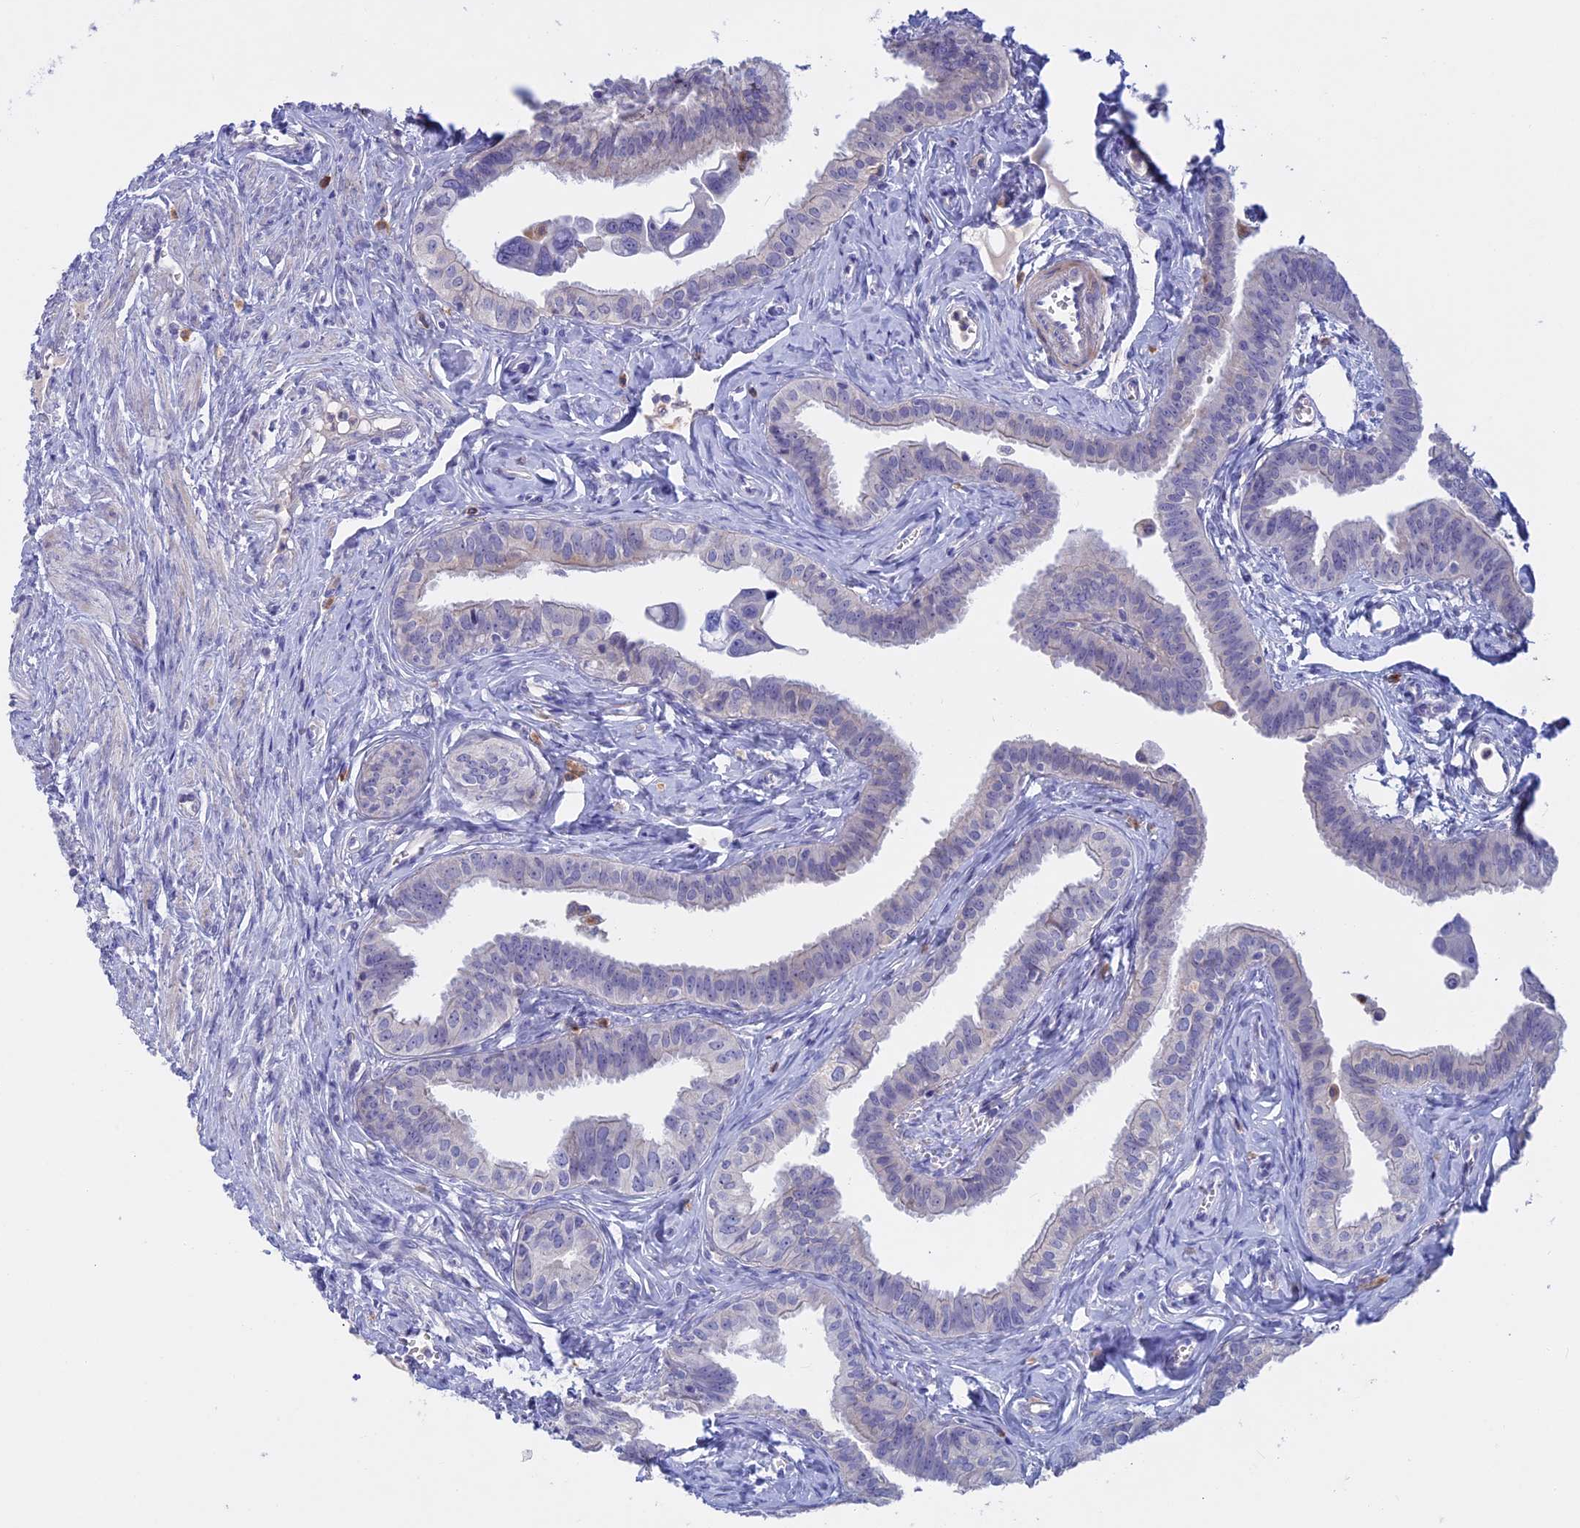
{"staining": {"intensity": "negative", "quantity": "none", "location": "none"}, "tissue": "fallopian tube", "cell_type": "Glandular cells", "image_type": "normal", "snomed": [{"axis": "morphology", "description": "Normal tissue, NOS"}, {"axis": "morphology", "description": "Carcinoma, NOS"}, {"axis": "topography", "description": "Fallopian tube"}, {"axis": "topography", "description": "Ovary"}], "caption": "A micrograph of fallopian tube stained for a protein demonstrates no brown staining in glandular cells. The staining is performed using DAB (3,3'-diaminobenzidine) brown chromogen with nuclei counter-stained in using hematoxylin.", "gene": "SLC2A6", "patient": {"sex": "female", "age": 59}}